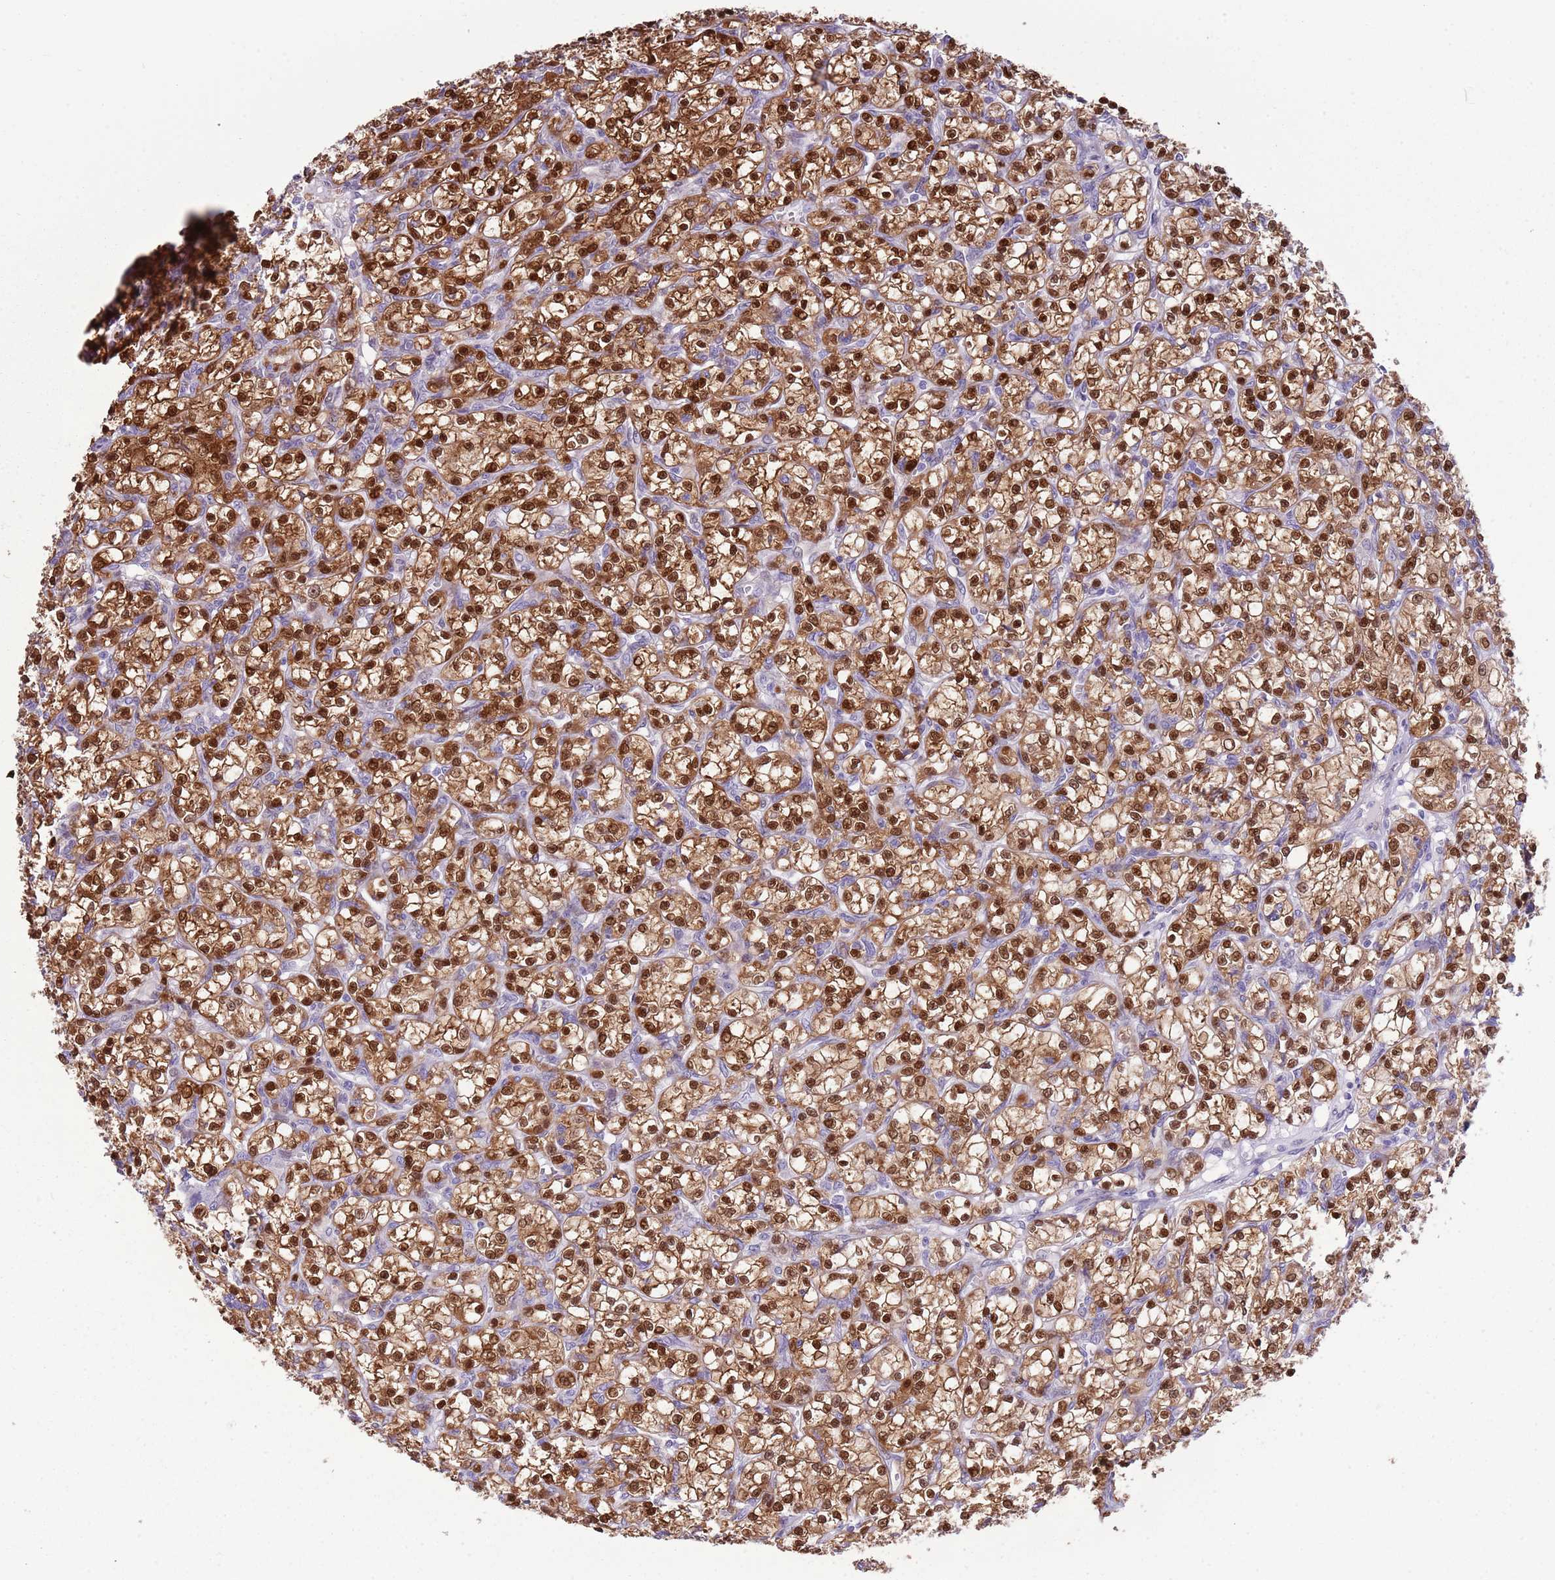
{"staining": {"intensity": "strong", "quantity": ">75%", "location": "cytoplasmic/membranous,nuclear"}, "tissue": "renal cancer", "cell_type": "Tumor cells", "image_type": "cancer", "snomed": [{"axis": "morphology", "description": "Adenocarcinoma, NOS"}, {"axis": "topography", "description": "Kidney"}], "caption": "Brown immunohistochemical staining in renal adenocarcinoma demonstrates strong cytoplasmic/membranous and nuclear positivity in about >75% of tumor cells.", "gene": "NBPF6", "patient": {"sex": "female", "age": 59}}